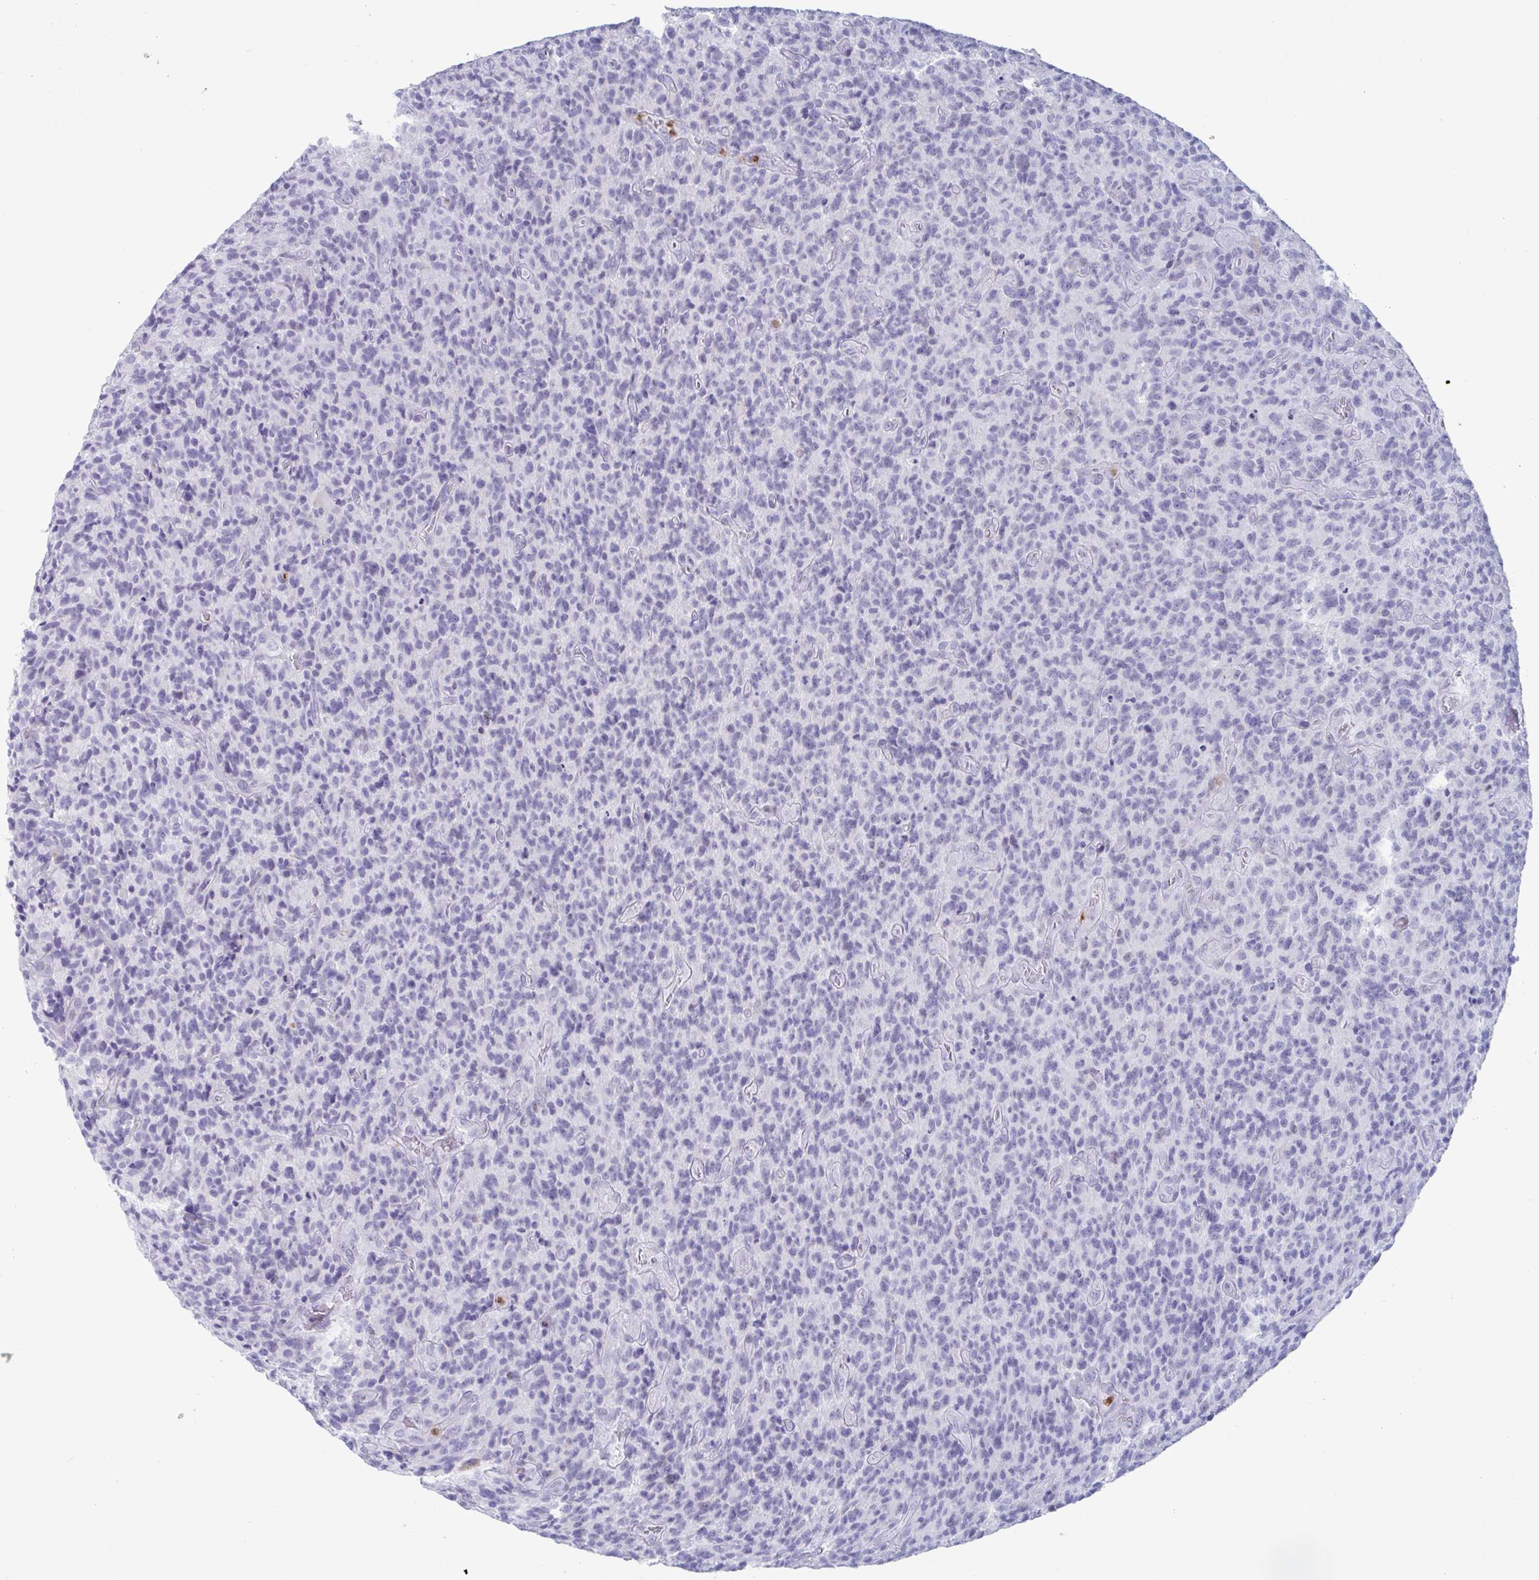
{"staining": {"intensity": "negative", "quantity": "none", "location": "none"}, "tissue": "glioma", "cell_type": "Tumor cells", "image_type": "cancer", "snomed": [{"axis": "morphology", "description": "Glioma, malignant, High grade"}, {"axis": "topography", "description": "Brain"}], "caption": "The immunohistochemistry (IHC) photomicrograph has no significant staining in tumor cells of malignant glioma (high-grade) tissue.", "gene": "CYP4F11", "patient": {"sex": "male", "age": 76}}